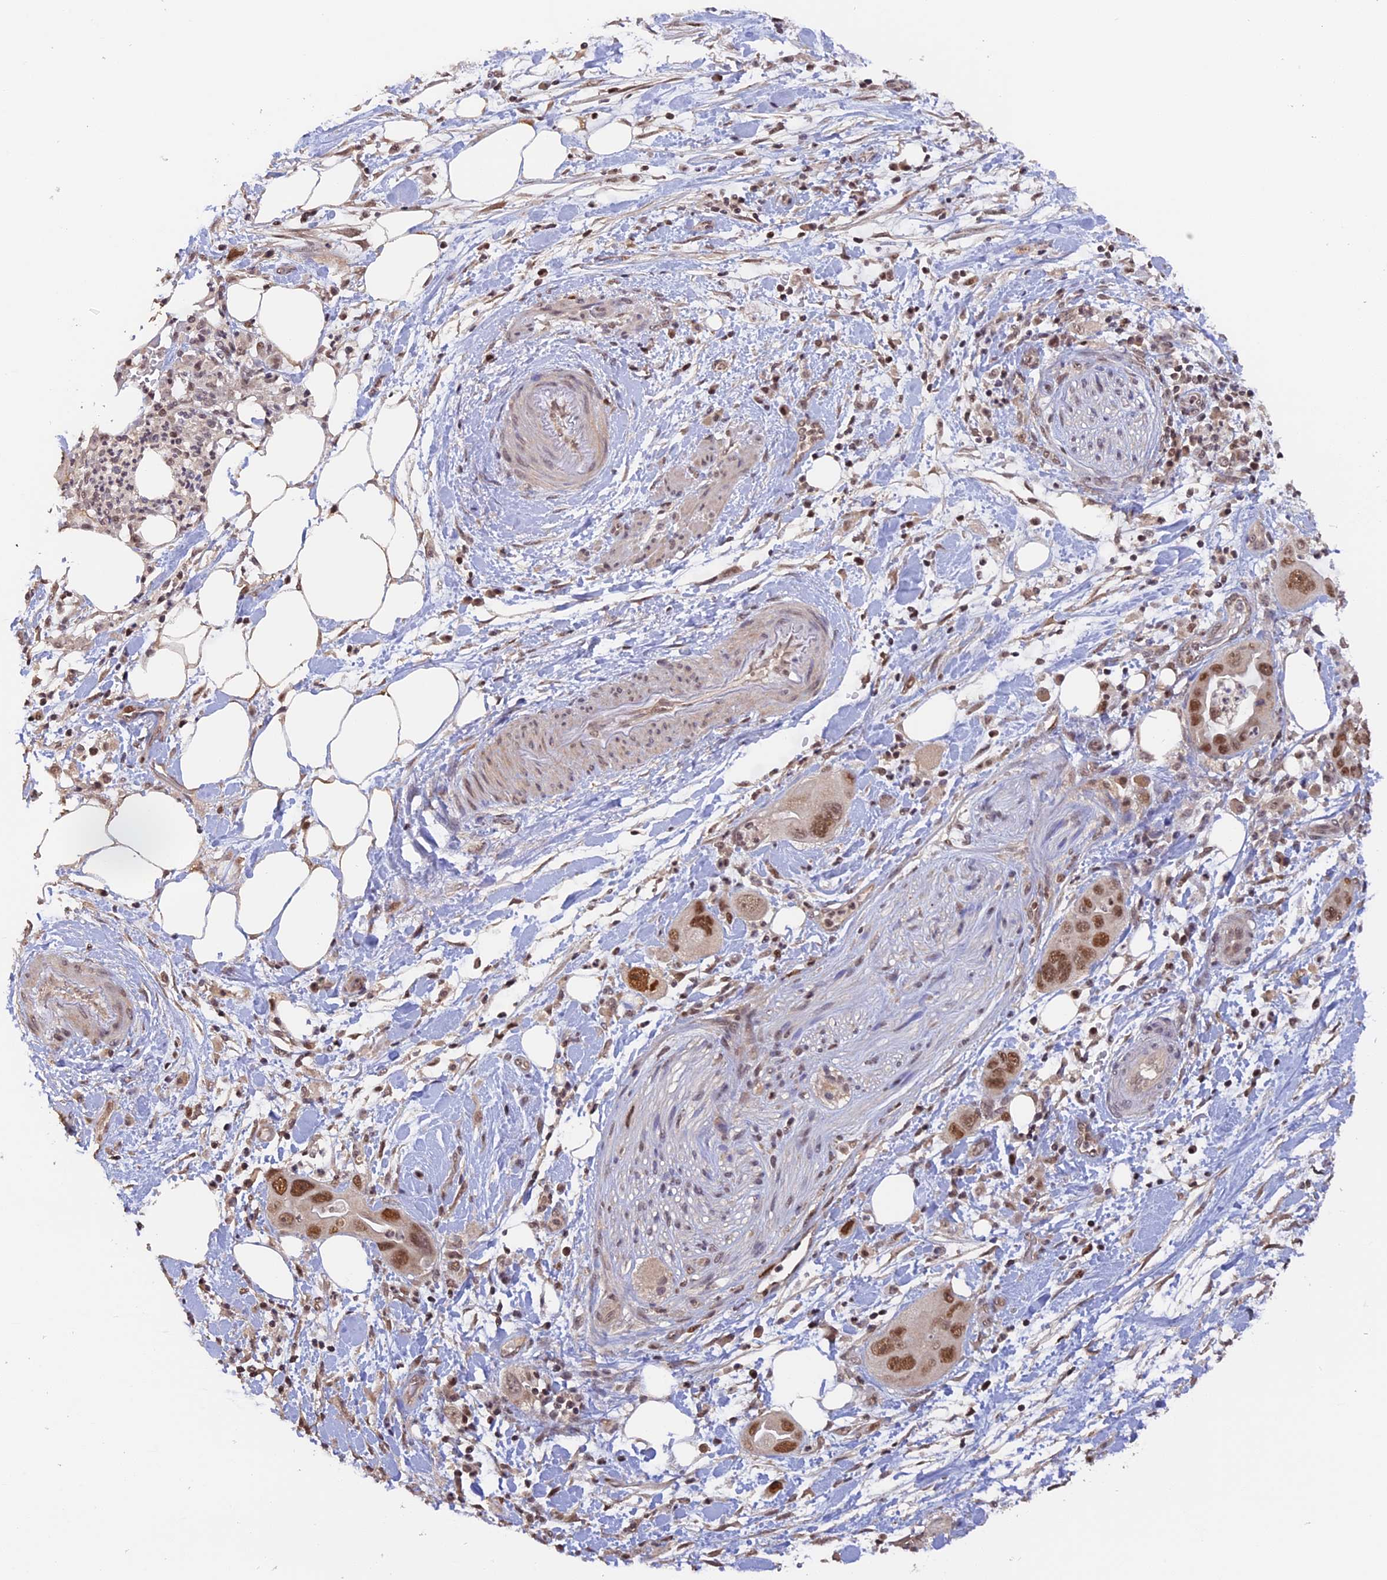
{"staining": {"intensity": "moderate", "quantity": ">75%", "location": "nuclear"}, "tissue": "pancreatic cancer", "cell_type": "Tumor cells", "image_type": "cancer", "snomed": [{"axis": "morphology", "description": "Adenocarcinoma, NOS"}, {"axis": "topography", "description": "Pancreas"}], "caption": "A high-resolution micrograph shows immunohistochemistry staining of pancreatic cancer, which displays moderate nuclear expression in about >75% of tumor cells.", "gene": "RFC5", "patient": {"sex": "female", "age": 71}}